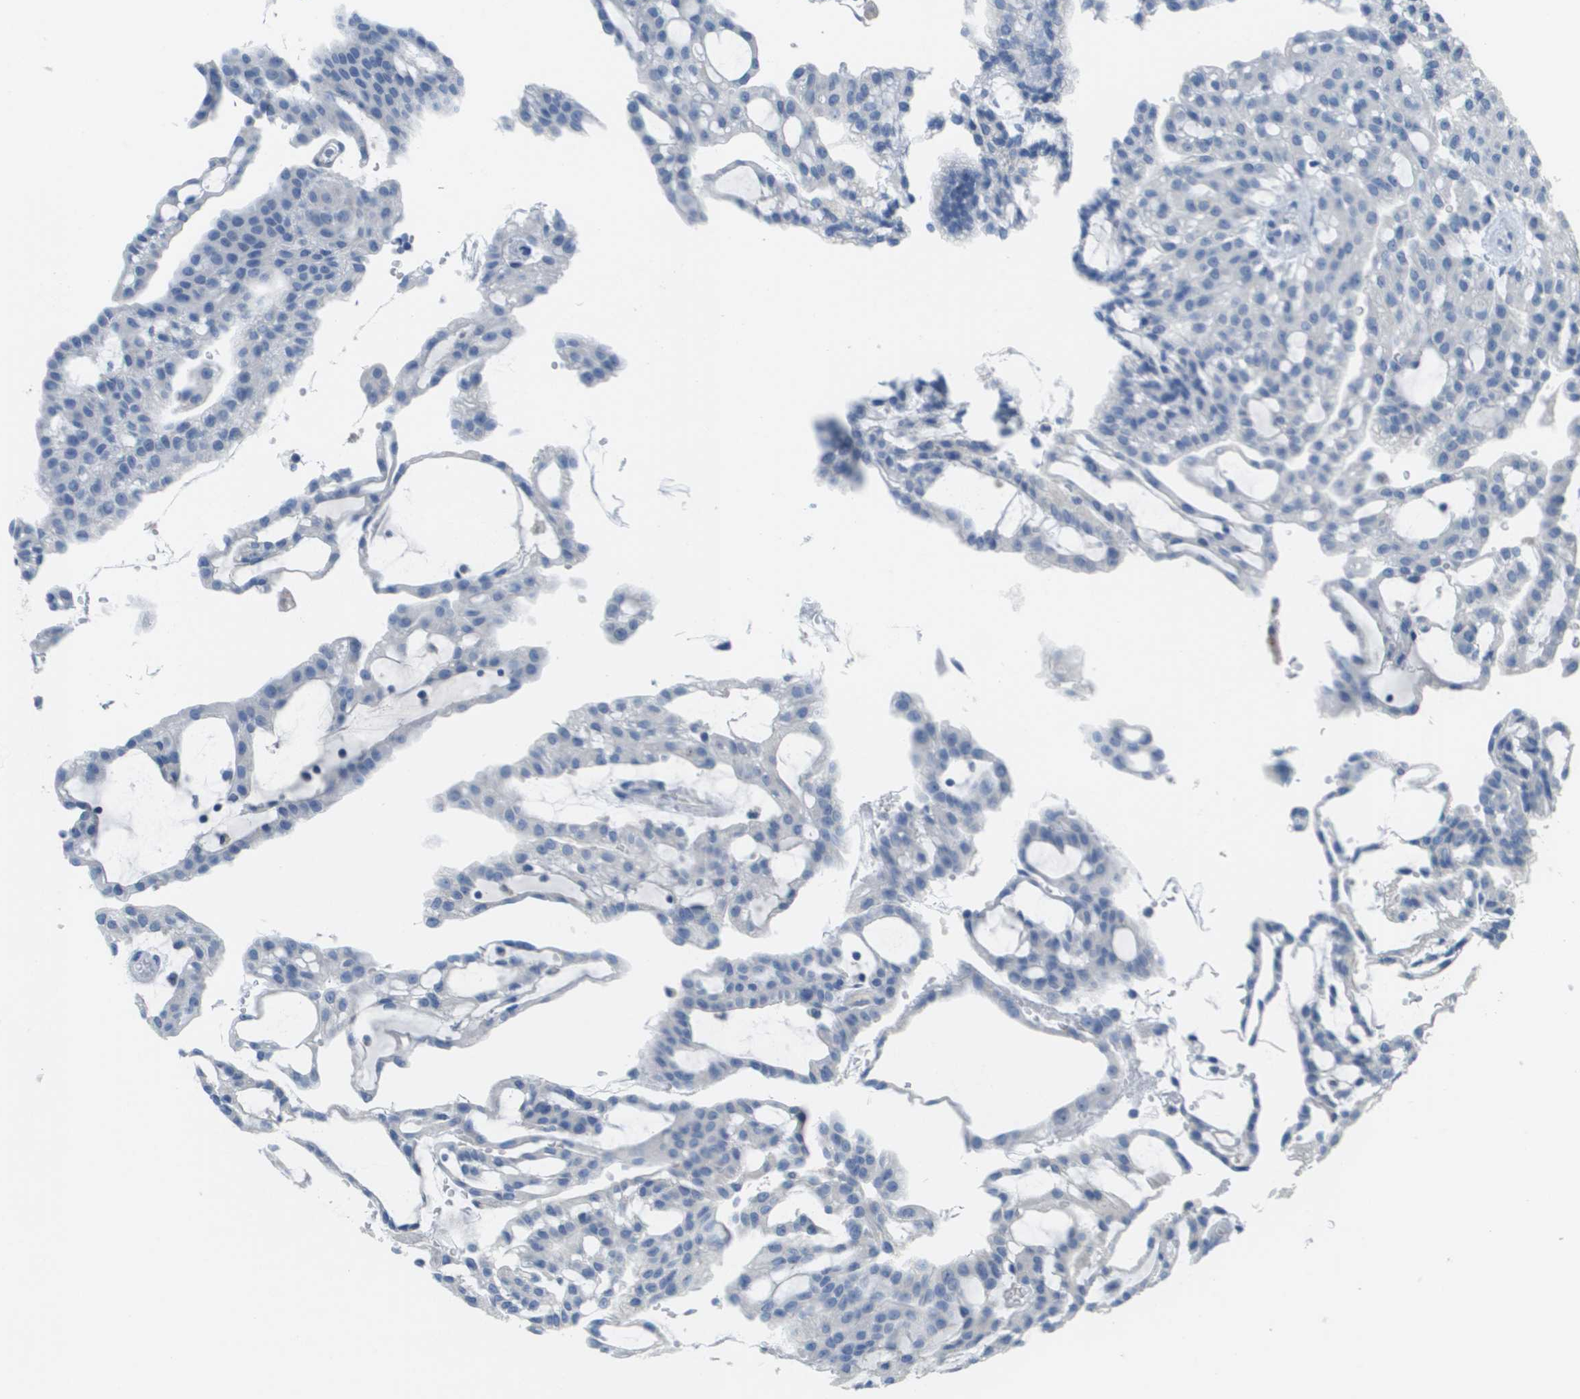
{"staining": {"intensity": "negative", "quantity": "none", "location": "none"}, "tissue": "renal cancer", "cell_type": "Tumor cells", "image_type": "cancer", "snomed": [{"axis": "morphology", "description": "Adenocarcinoma, NOS"}, {"axis": "topography", "description": "Kidney"}], "caption": "Immunohistochemical staining of renal adenocarcinoma displays no significant staining in tumor cells.", "gene": "PTGDR2", "patient": {"sex": "male", "age": 63}}